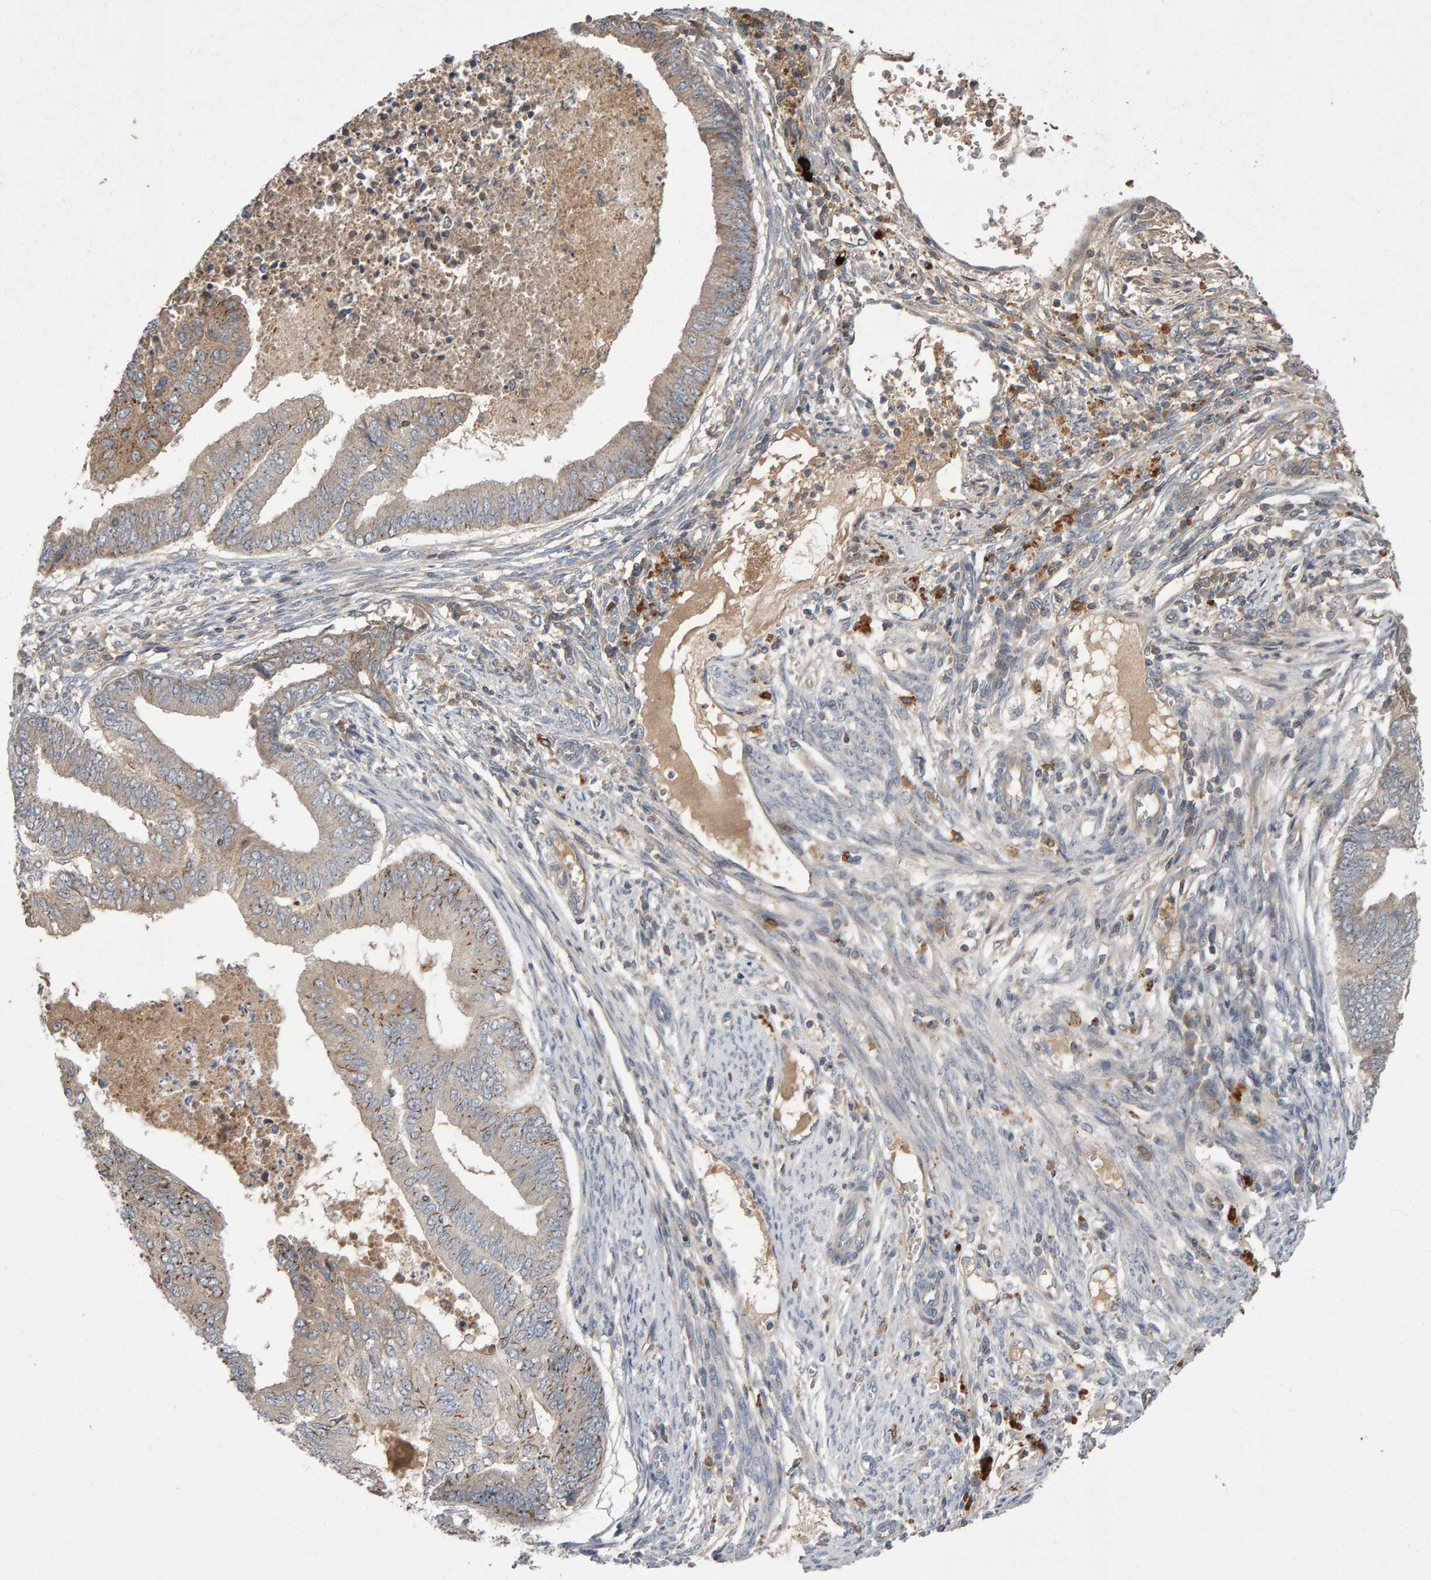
{"staining": {"intensity": "weak", "quantity": "<25%", "location": "cytoplasmic/membranous"}, "tissue": "endometrial cancer", "cell_type": "Tumor cells", "image_type": "cancer", "snomed": [{"axis": "morphology", "description": "Polyp, NOS"}, {"axis": "morphology", "description": "Adenocarcinoma, NOS"}, {"axis": "morphology", "description": "Adenoma, NOS"}, {"axis": "topography", "description": "Endometrium"}], "caption": "A high-resolution histopathology image shows immunohistochemistry staining of endometrial adenocarcinoma, which reveals no significant staining in tumor cells.", "gene": "PGS1", "patient": {"sex": "female", "age": 79}}